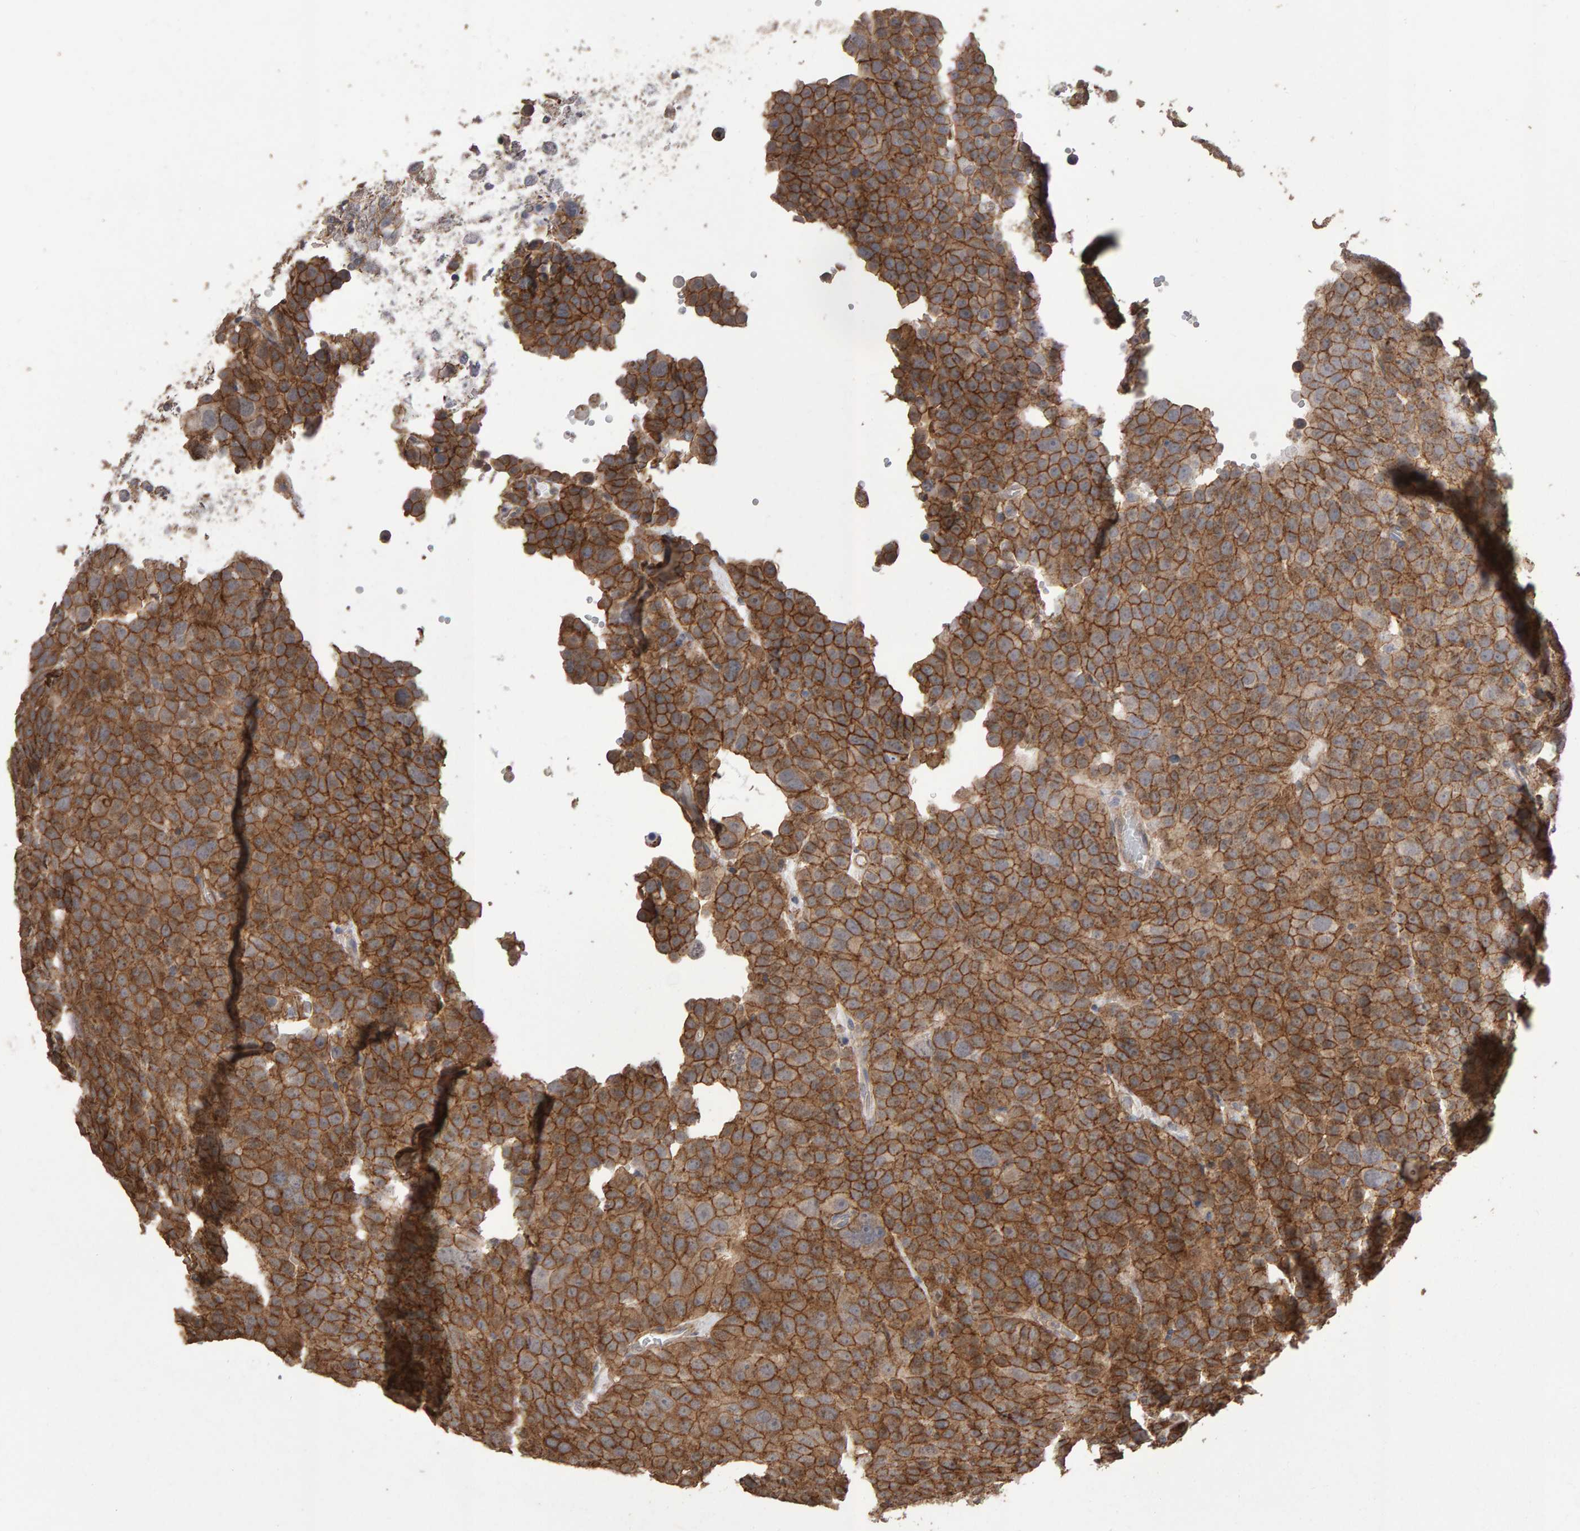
{"staining": {"intensity": "strong", "quantity": ">75%", "location": "cytoplasmic/membranous"}, "tissue": "testis cancer", "cell_type": "Tumor cells", "image_type": "cancer", "snomed": [{"axis": "morphology", "description": "Seminoma, NOS"}, {"axis": "topography", "description": "Testis"}], "caption": "An immunohistochemistry image of tumor tissue is shown. Protein staining in brown highlights strong cytoplasmic/membranous positivity in testis cancer within tumor cells.", "gene": "SCRIB", "patient": {"sex": "male", "age": 71}}